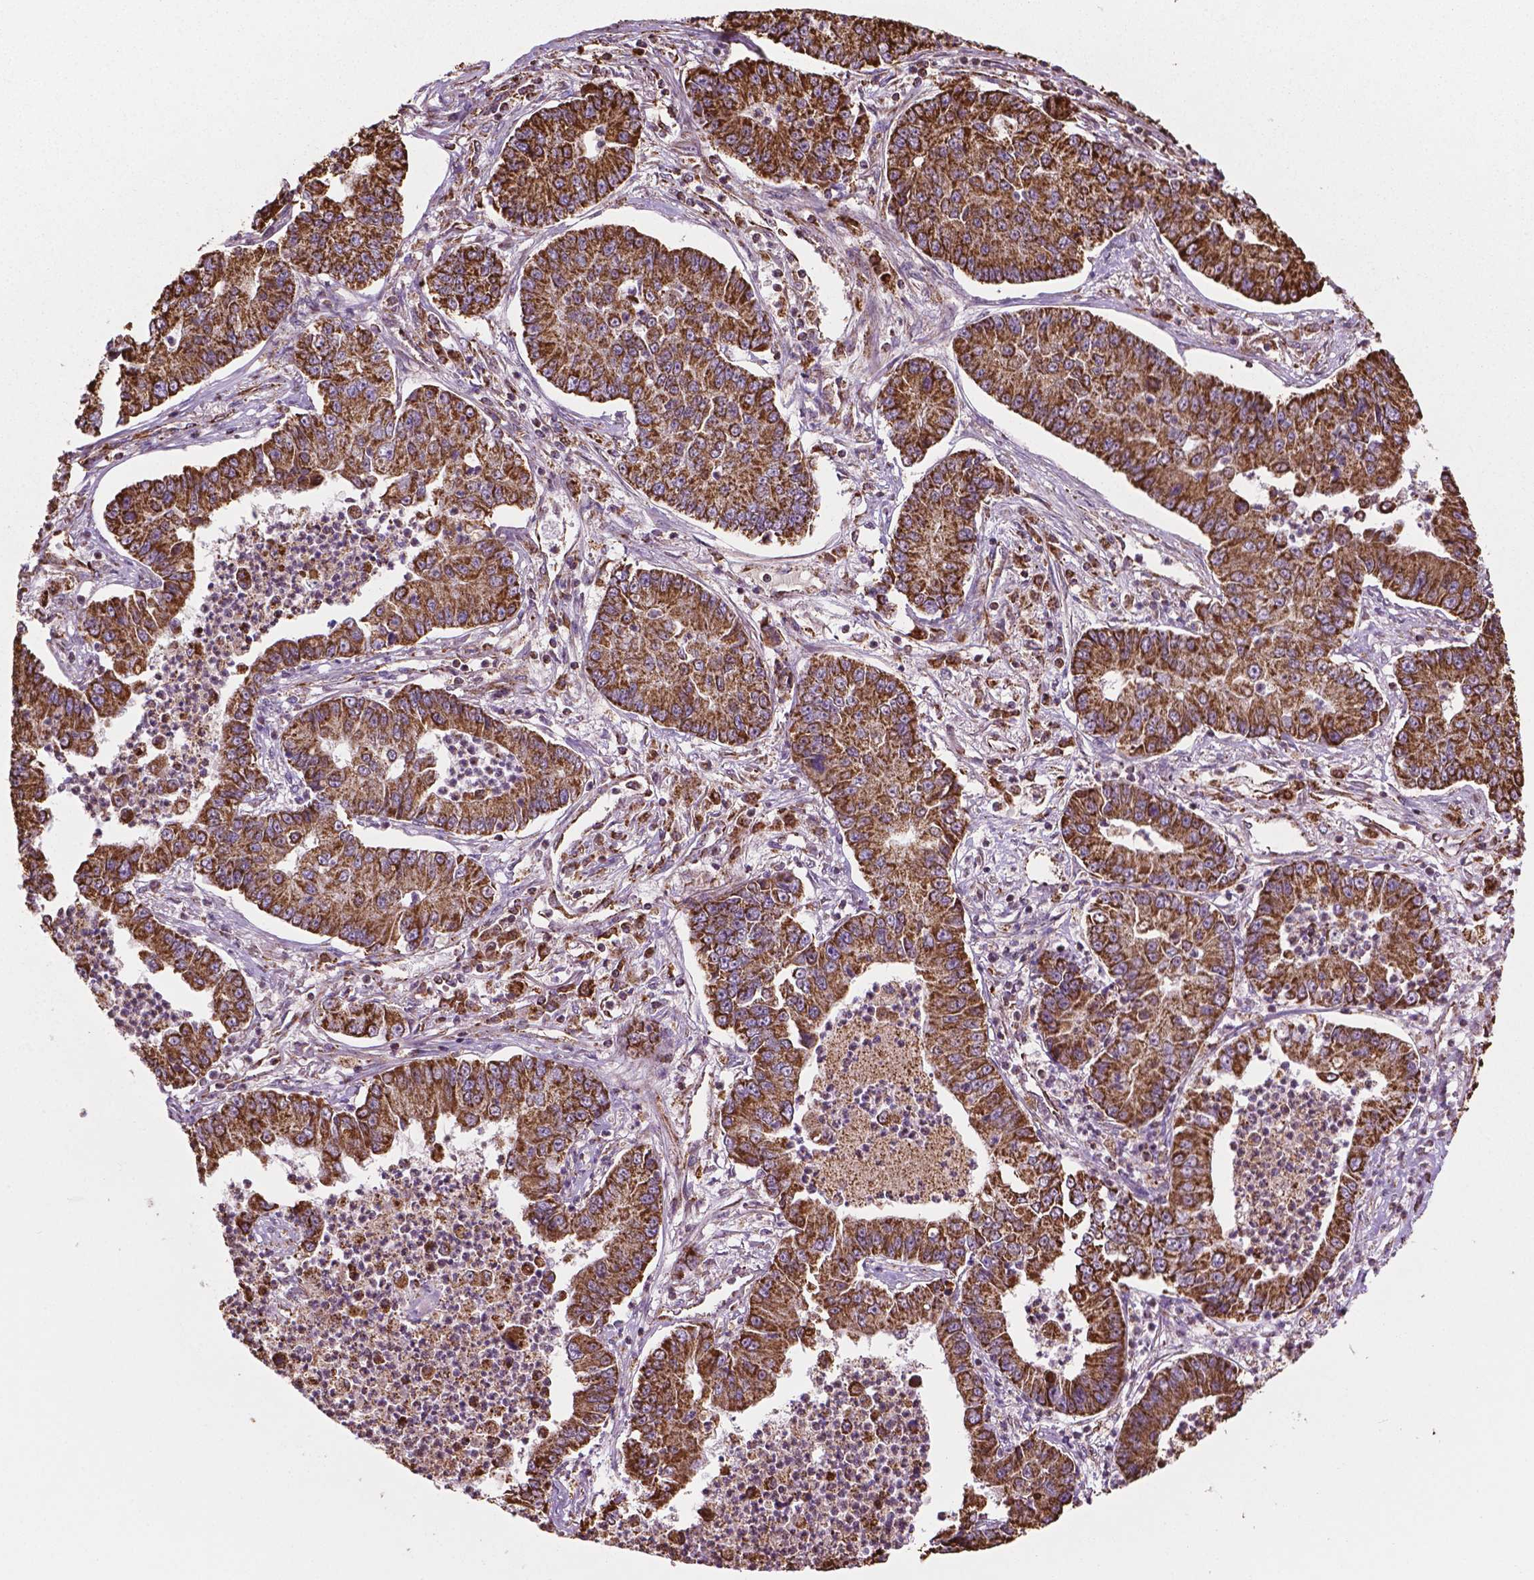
{"staining": {"intensity": "moderate", "quantity": ">75%", "location": "cytoplasmic/membranous"}, "tissue": "lung cancer", "cell_type": "Tumor cells", "image_type": "cancer", "snomed": [{"axis": "morphology", "description": "Adenocarcinoma, NOS"}, {"axis": "topography", "description": "Lung"}], "caption": "The histopathology image exhibits immunohistochemical staining of lung cancer. There is moderate cytoplasmic/membranous expression is present in approximately >75% of tumor cells.", "gene": "HS3ST3A1", "patient": {"sex": "female", "age": 57}}